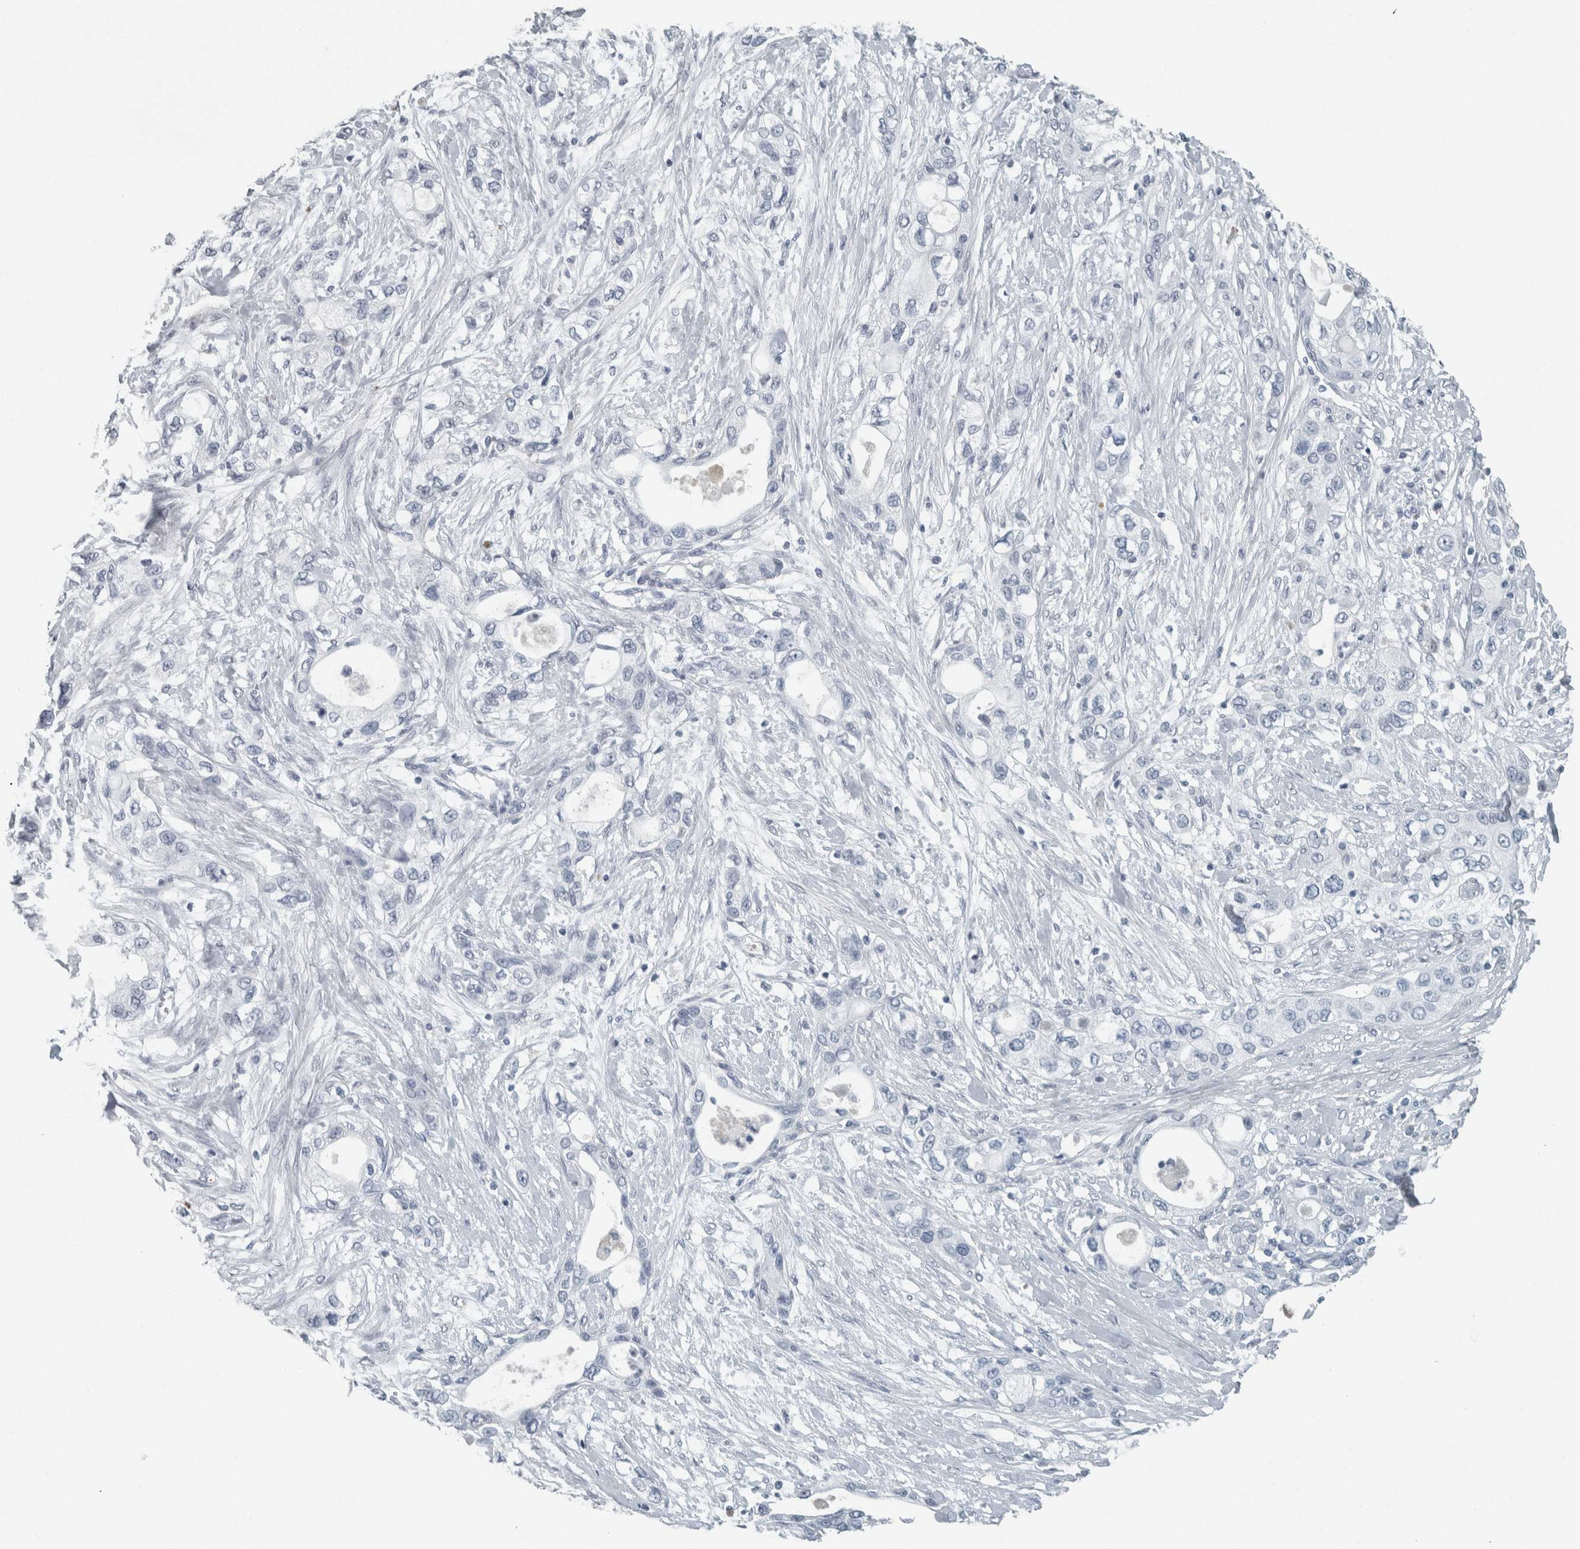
{"staining": {"intensity": "negative", "quantity": "none", "location": "none"}, "tissue": "pancreatic cancer", "cell_type": "Tumor cells", "image_type": "cancer", "snomed": [{"axis": "morphology", "description": "Adenocarcinoma, NOS"}, {"axis": "topography", "description": "Pancreas"}], "caption": "Micrograph shows no significant protein expression in tumor cells of pancreatic cancer (adenocarcinoma).", "gene": "CHL1", "patient": {"sex": "female", "age": 70}}